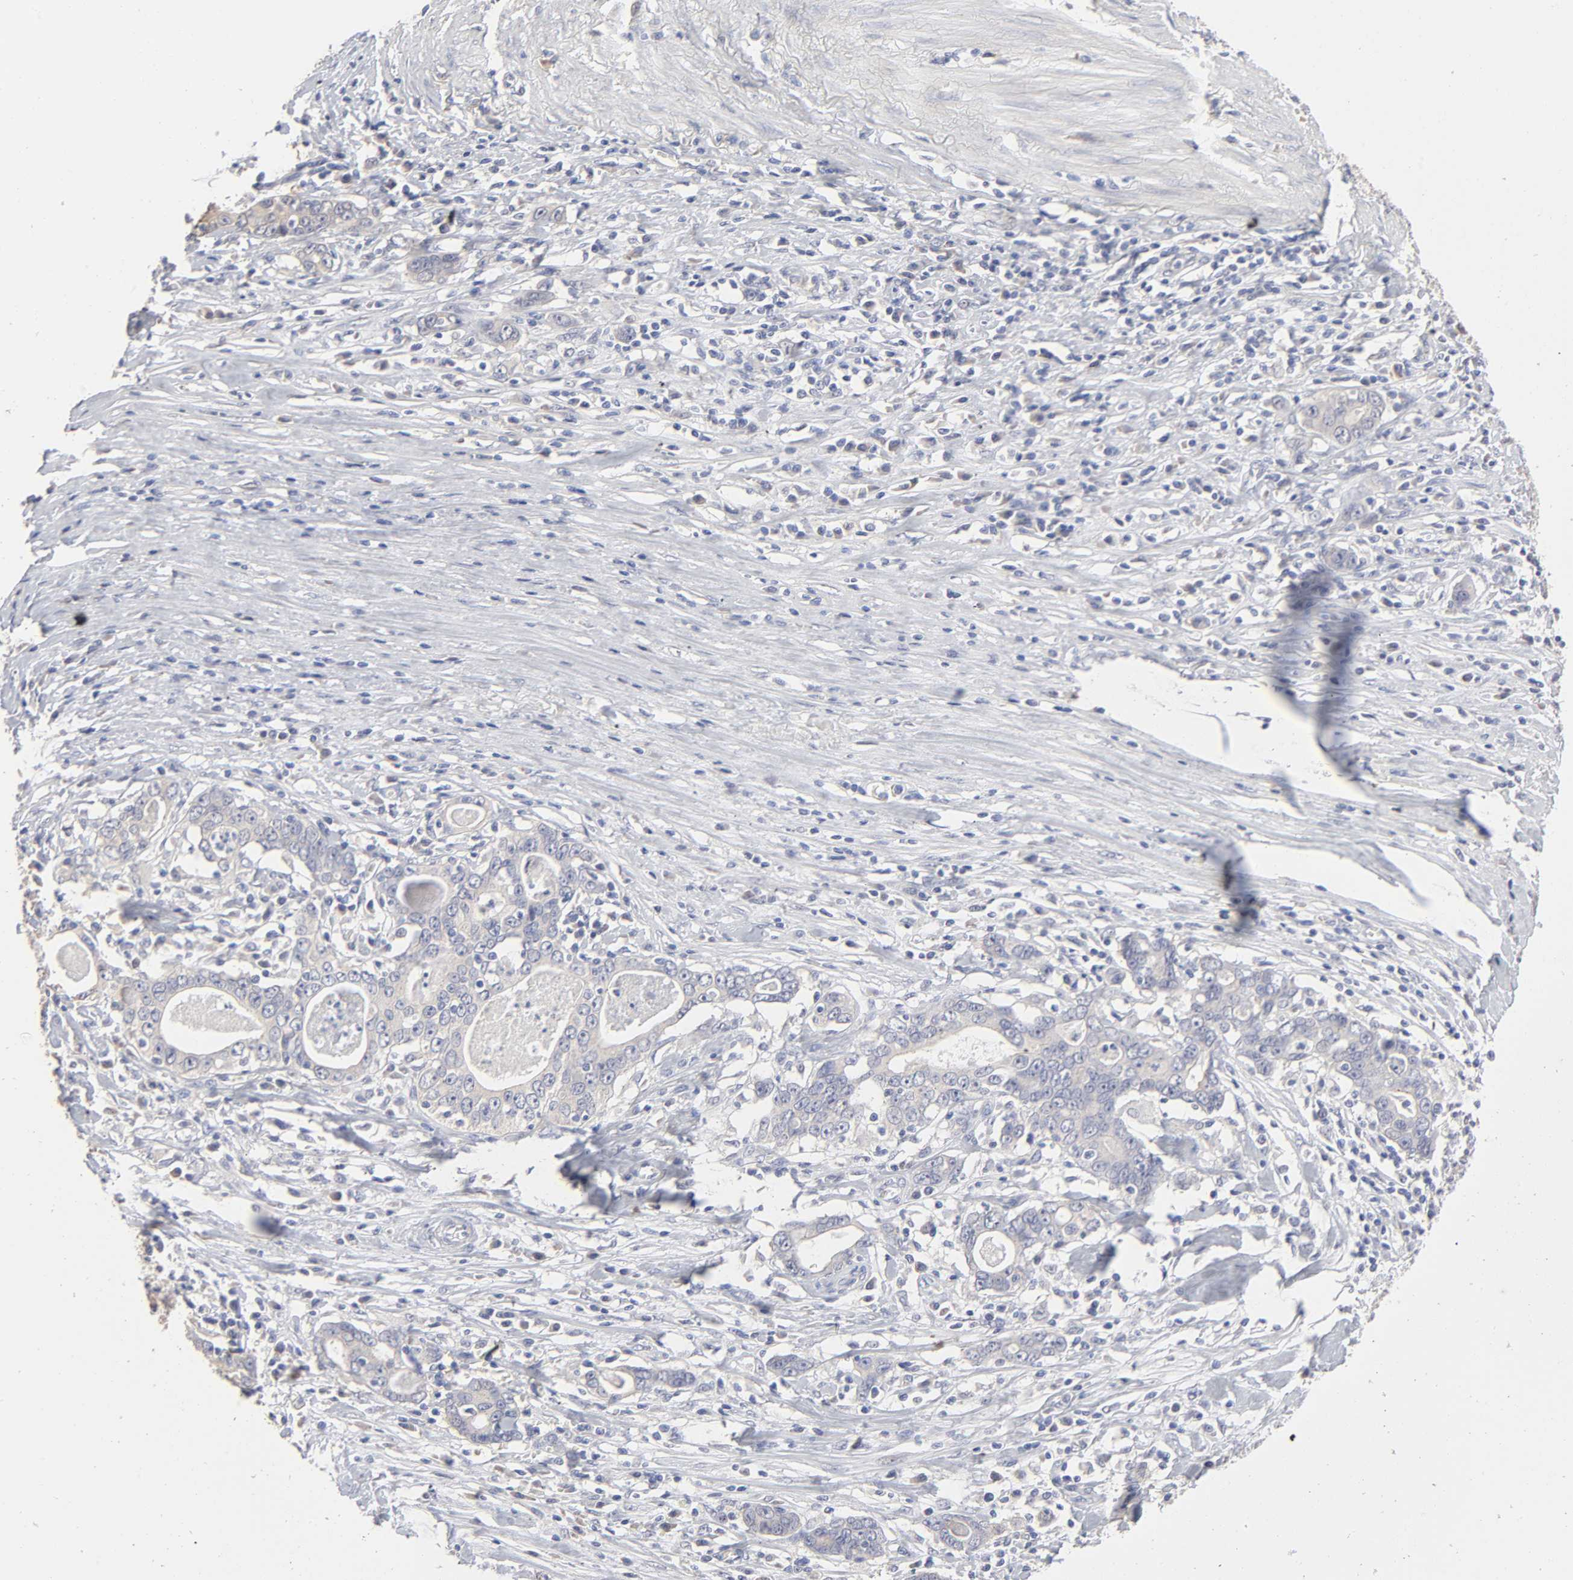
{"staining": {"intensity": "weak", "quantity": "25%-75%", "location": "cytoplasmic/membranous"}, "tissue": "stomach cancer", "cell_type": "Tumor cells", "image_type": "cancer", "snomed": [{"axis": "morphology", "description": "Adenocarcinoma, NOS"}, {"axis": "topography", "description": "Stomach, lower"}], "caption": "This image demonstrates immunohistochemistry staining of human stomach cancer (adenocarcinoma), with low weak cytoplasmic/membranous positivity in about 25%-75% of tumor cells.", "gene": "DNAL4", "patient": {"sex": "female", "age": 72}}